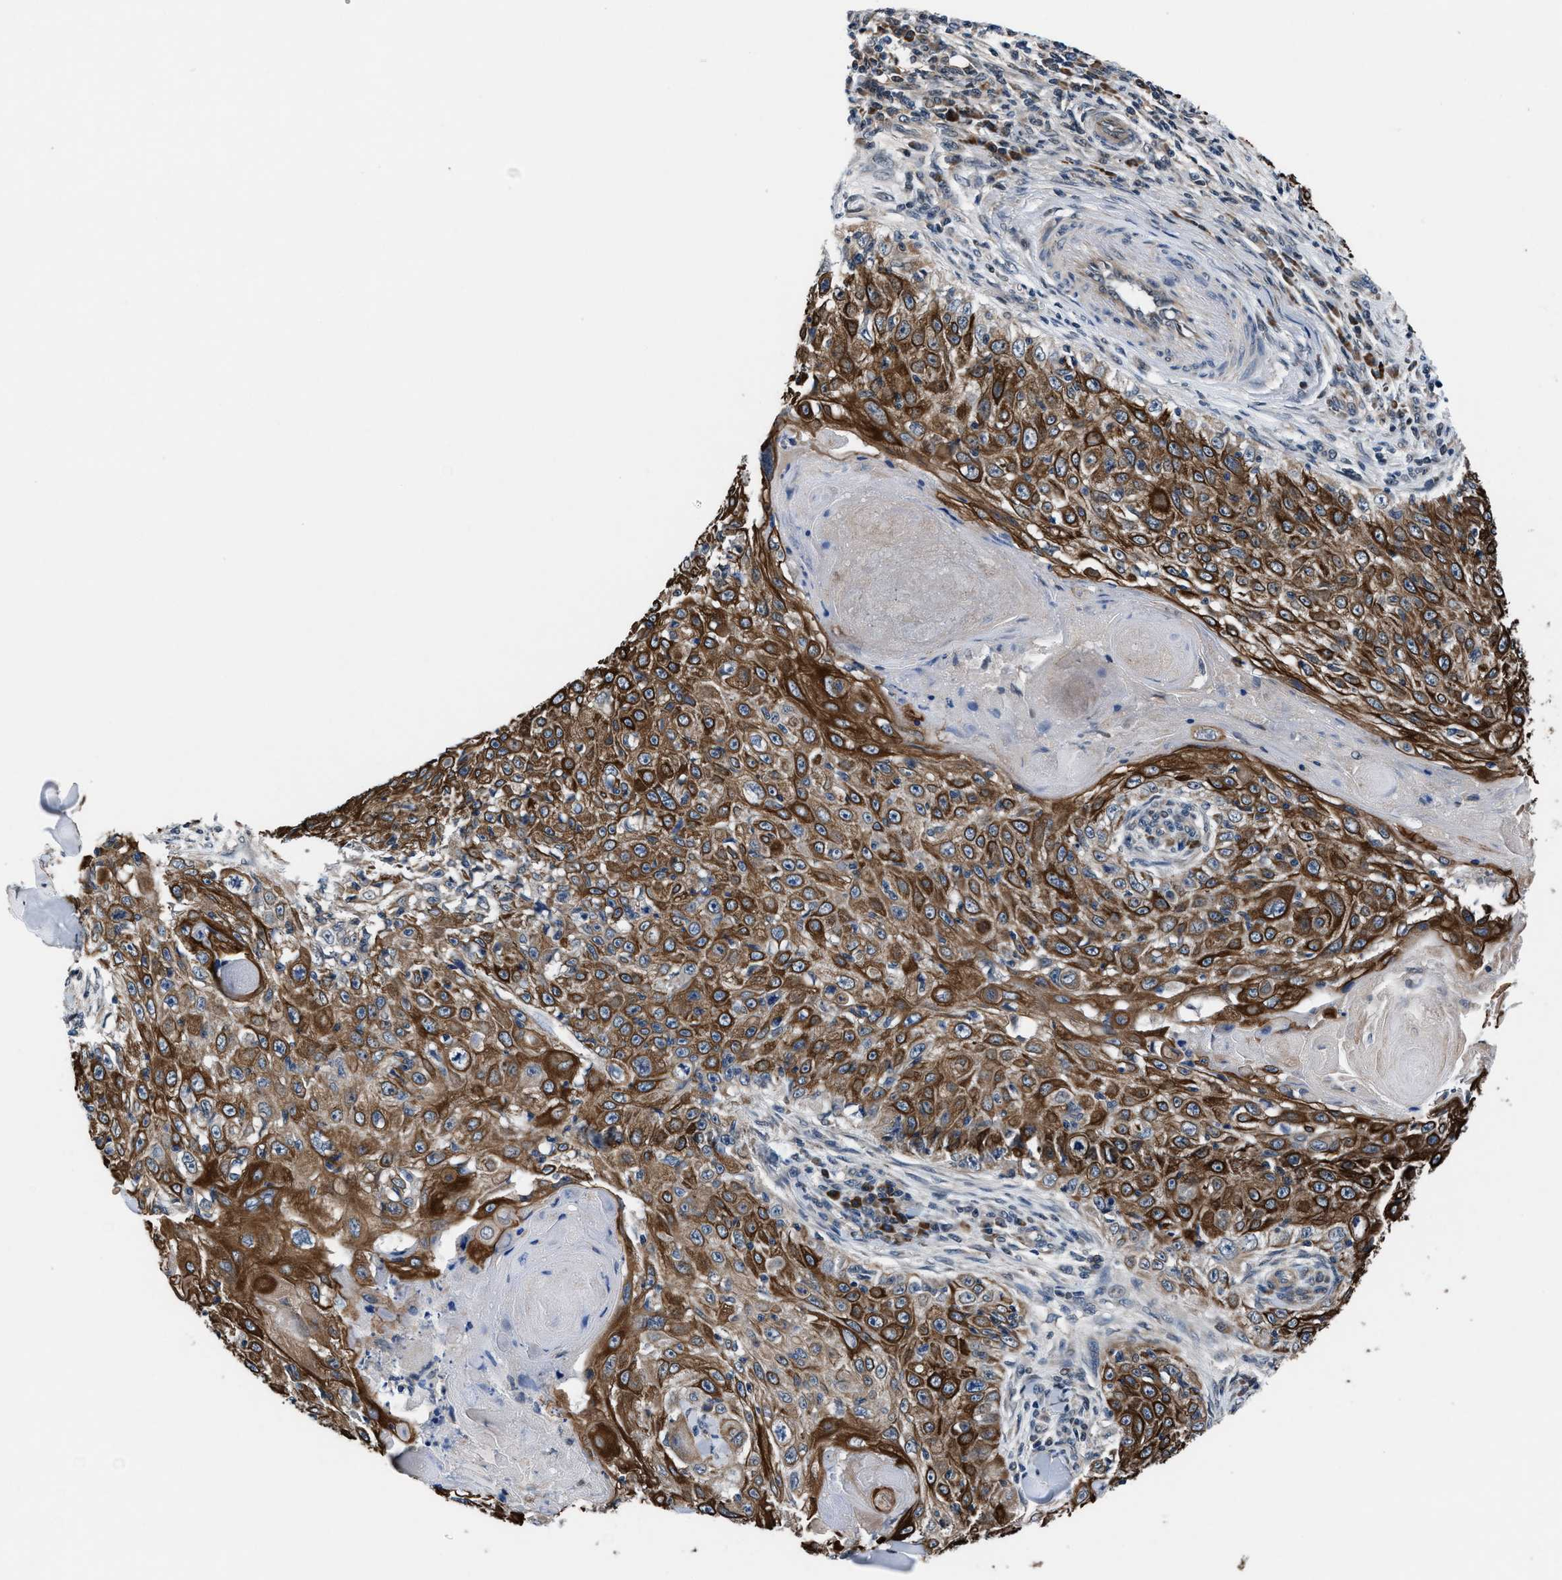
{"staining": {"intensity": "strong", "quantity": ">75%", "location": "cytoplasmic/membranous"}, "tissue": "skin cancer", "cell_type": "Tumor cells", "image_type": "cancer", "snomed": [{"axis": "morphology", "description": "Squamous cell carcinoma, NOS"}, {"axis": "topography", "description": "Skin"}], "caption": "The immunohistochemical stain labels strong cytoplasmic/membranous positivity in tumor cells of skin cancer tissue.", "gene": "PRPSAP2", "patient": {"sex": "male", "age": 86}}